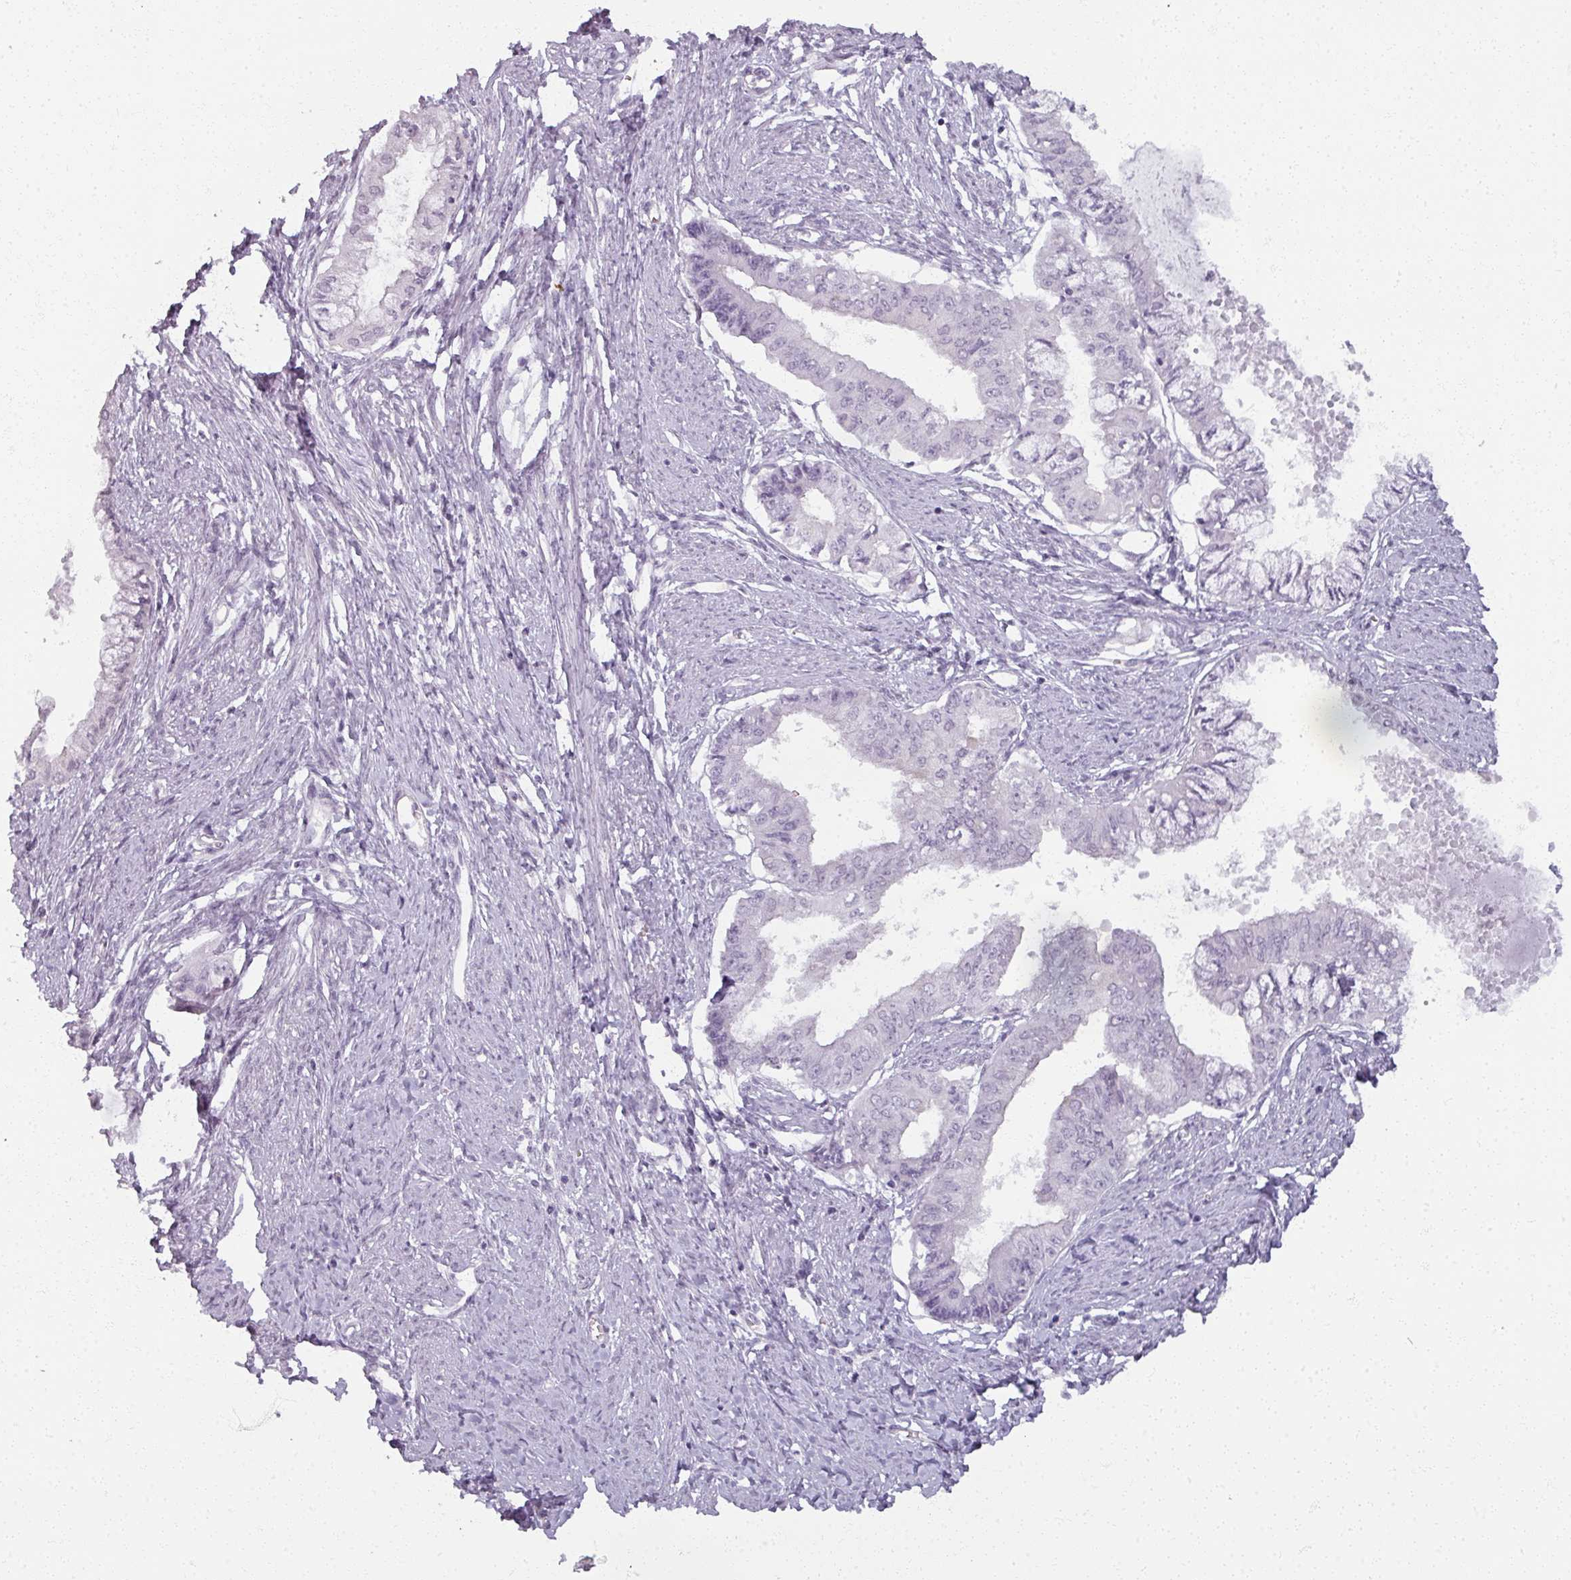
{"staining": {"intensity": "negative", "quantity": "none", "location": "none"}, "tissue": "endometrial cancer", "cell_type": "Tumor cells", "image_type": "cancer", "snomed": [{"axis": "morphology", "description": "Adenocarcinoma, NOS"}, {"axis": "topography", "description": "Endometrium"}], "caption": "High magnification brightfield microscopy of adenocarcinoma (endometrial) stained with DAB (brown) and counterstained with hematoxylin (blue): tumor cells show no significant expression.", "gene": "RFPL2", "patient": {"sex": "female", "age": 76}}